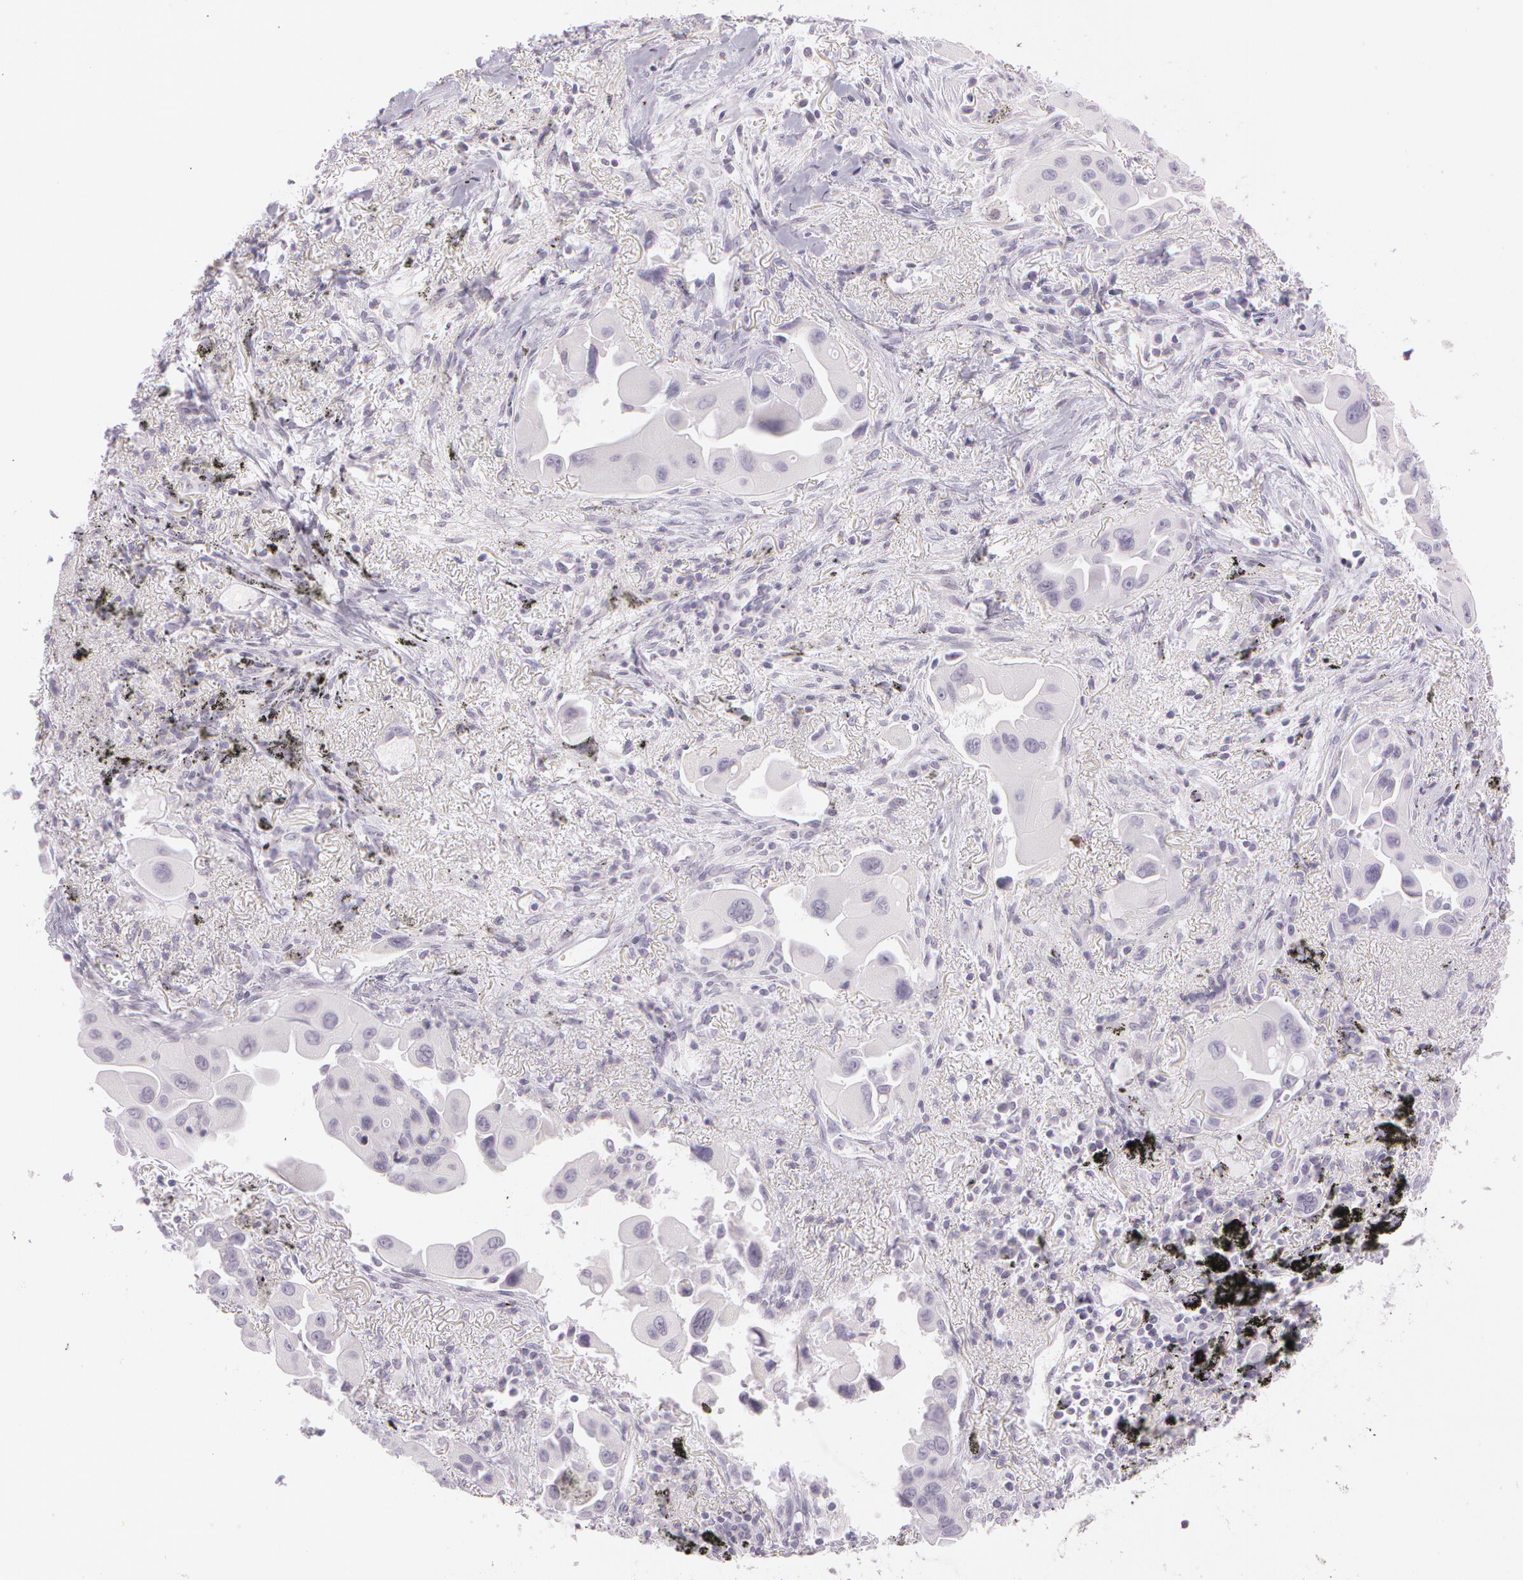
{"staining": {"intensity": "negative", "quantity": "none", "location": "none"}, "tissue": "lung cancer", "cell_type": "Tumor cells", "image_type": "cancer", "snomed": [{"axis": "morphology", "description": "Adenocarcinoma, NOS"}, {"axis": "topography", "description": "Lung"}], "caption": "Adenocarcinoma (lung) was stained to show a protein in brown. There is no significant positivity in tumor cells.", "gene": "OTC", "patient": {"sex": "male", "age": 68}}